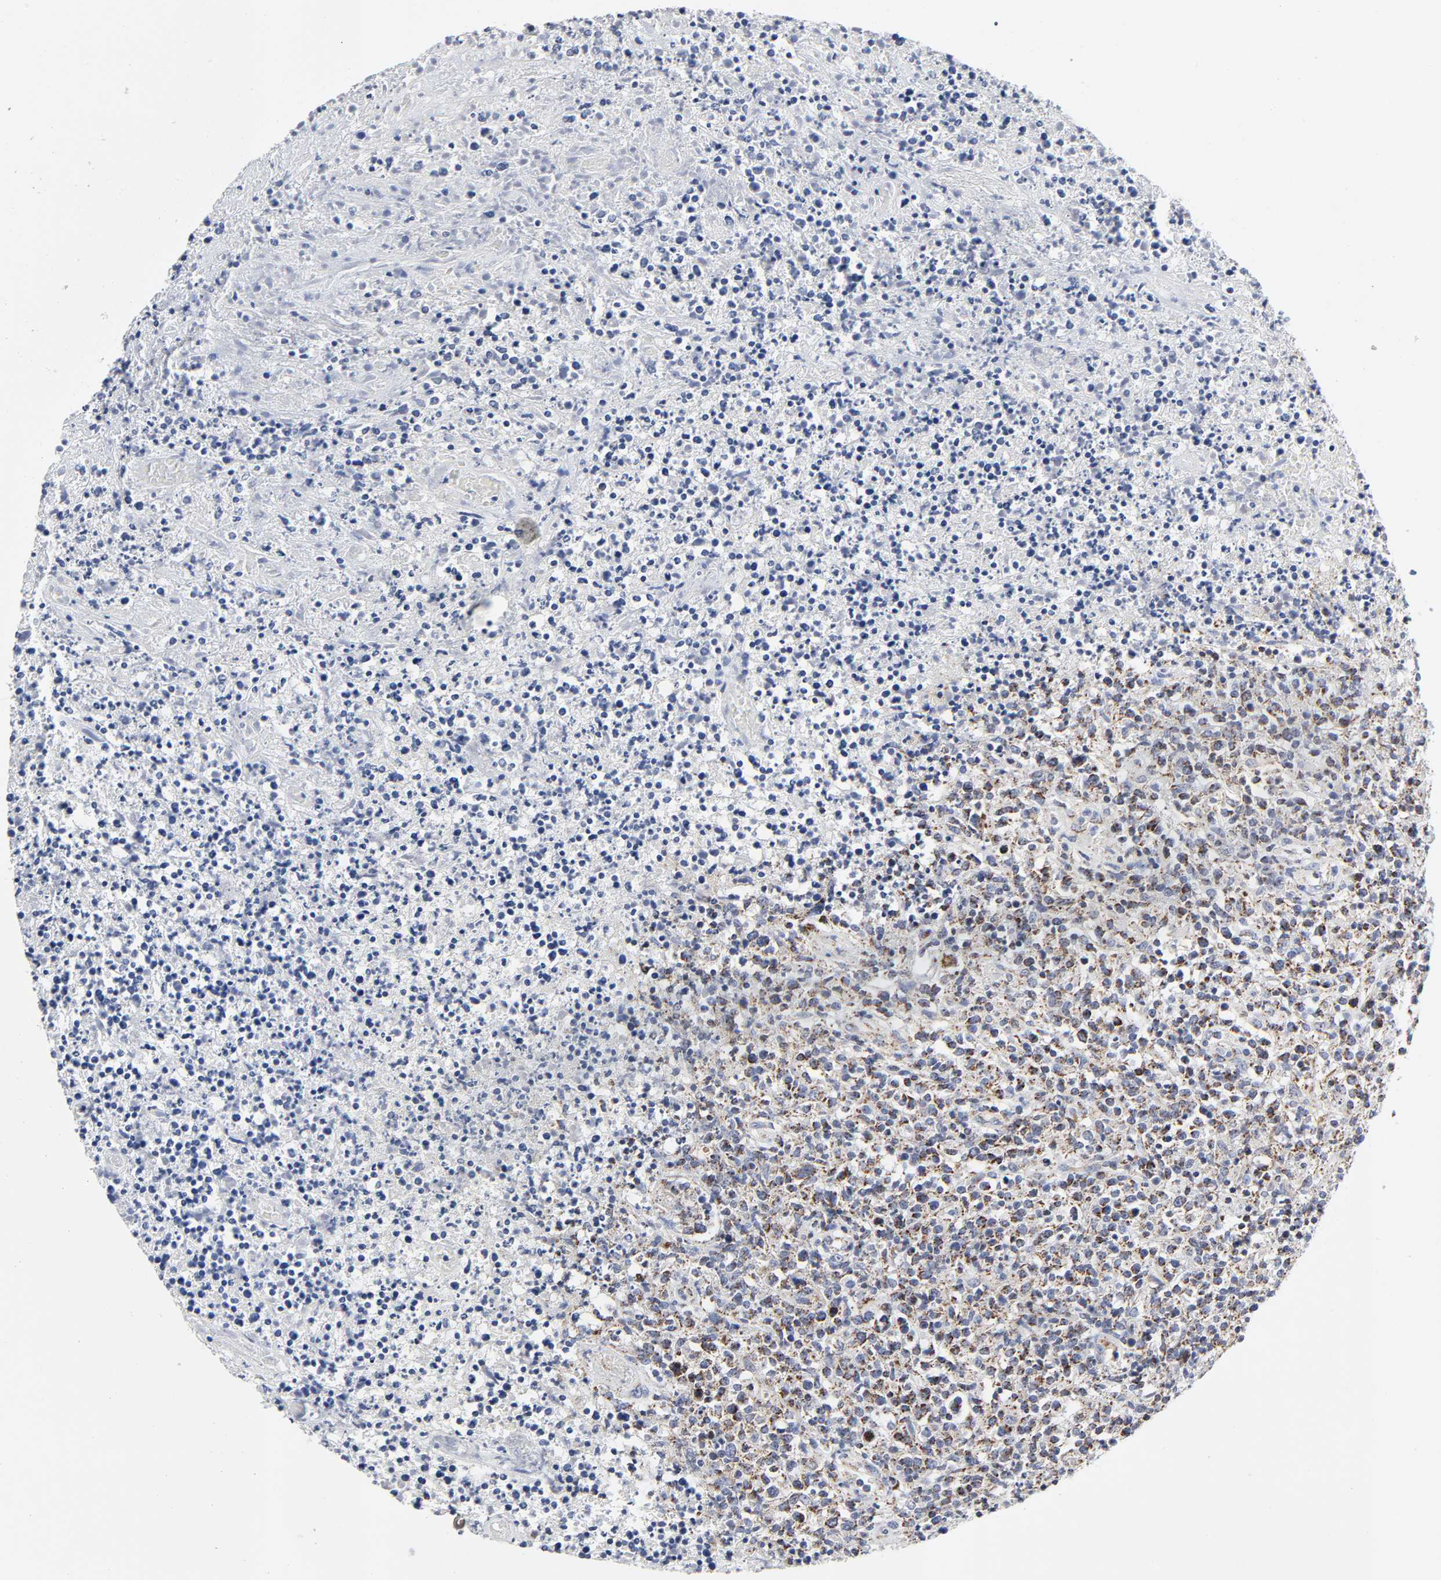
{"staining": {"intensity": "strong", "quantity": ">75%", "location": "cytoplasmic/membranous"}, "tissue": "lymphoma", "cell_type": "Tumor cells", "image_type": "cancer", "snomed": [{"axis": "morphology", "description": "Malignant lymphoma, non-Hodgkin's type, High grade"}, {"axis": "topography", "description": "Lymph node"}], "caption": "Tumor cells exhibit strong cytoplasmic/membranous expression in approximately >75% of cells in high-grade malignant lymphoma, non-Hodgkin's type.", "gene": "AOPEP", "patient": {"sex": "female", "age": 84}}